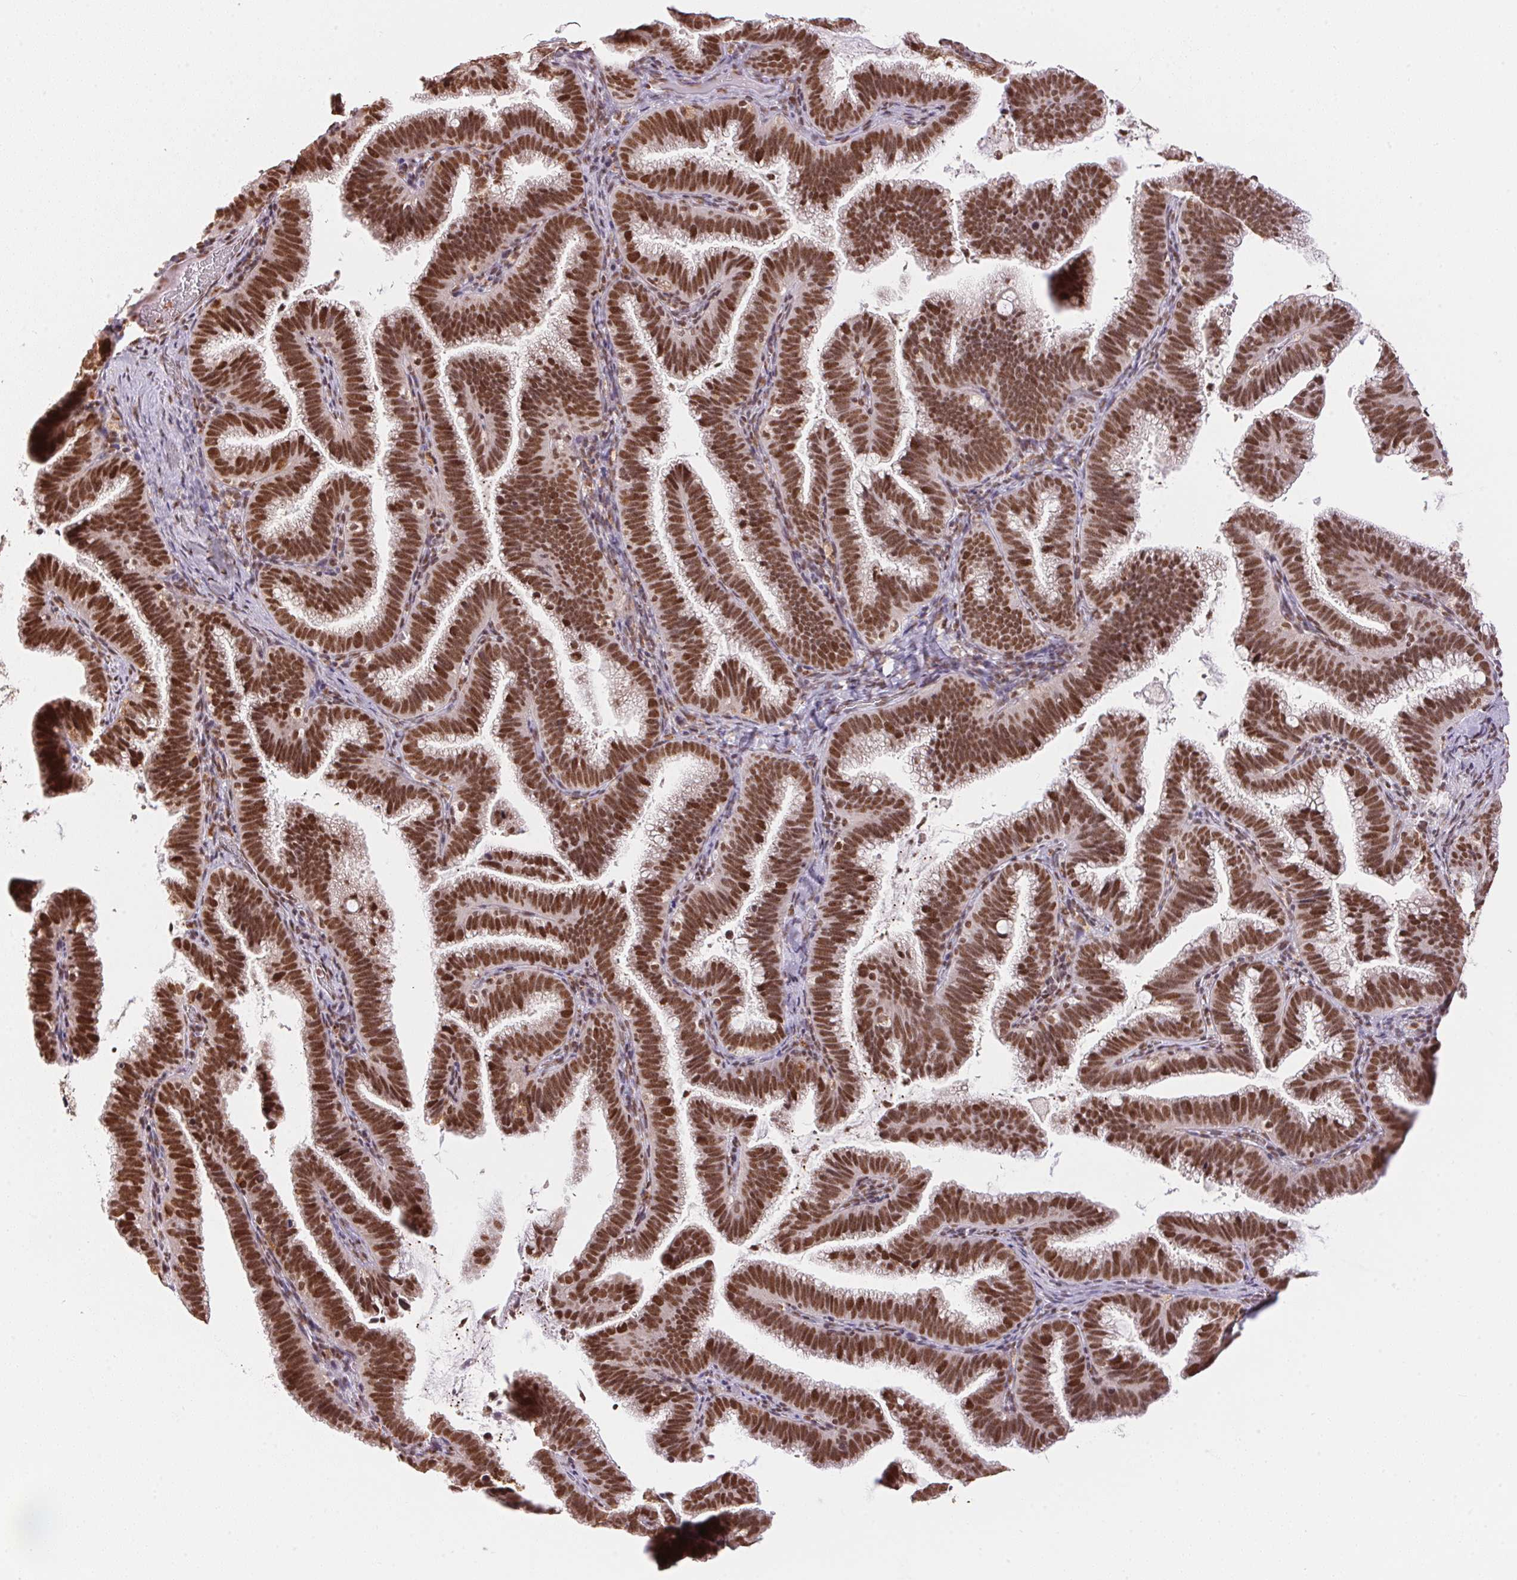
{"staining": {"intensity": "moderate", "quantity": ">75%", "location": "cytoplasmic/membranous,nuclear"}, "tissue": "cervical cancer", "cell_type": "Tumor cells", "image_type": "cancer", "snomed": [{"axis": "morphology", "description": "Adenocarcinoma, NOS"}, {"axis": "topography", "description": "Cervix"}], "caption": "A histopathology image showing moderate cytoplasmic/membranous and nuclear staining in about >75% of tumor cells in adenocarcinoma (cervical), as visualized by brown immunohistochemical staining.", "gene": "NFE2L1", "patient": {"sex": "female", "age": 61}}